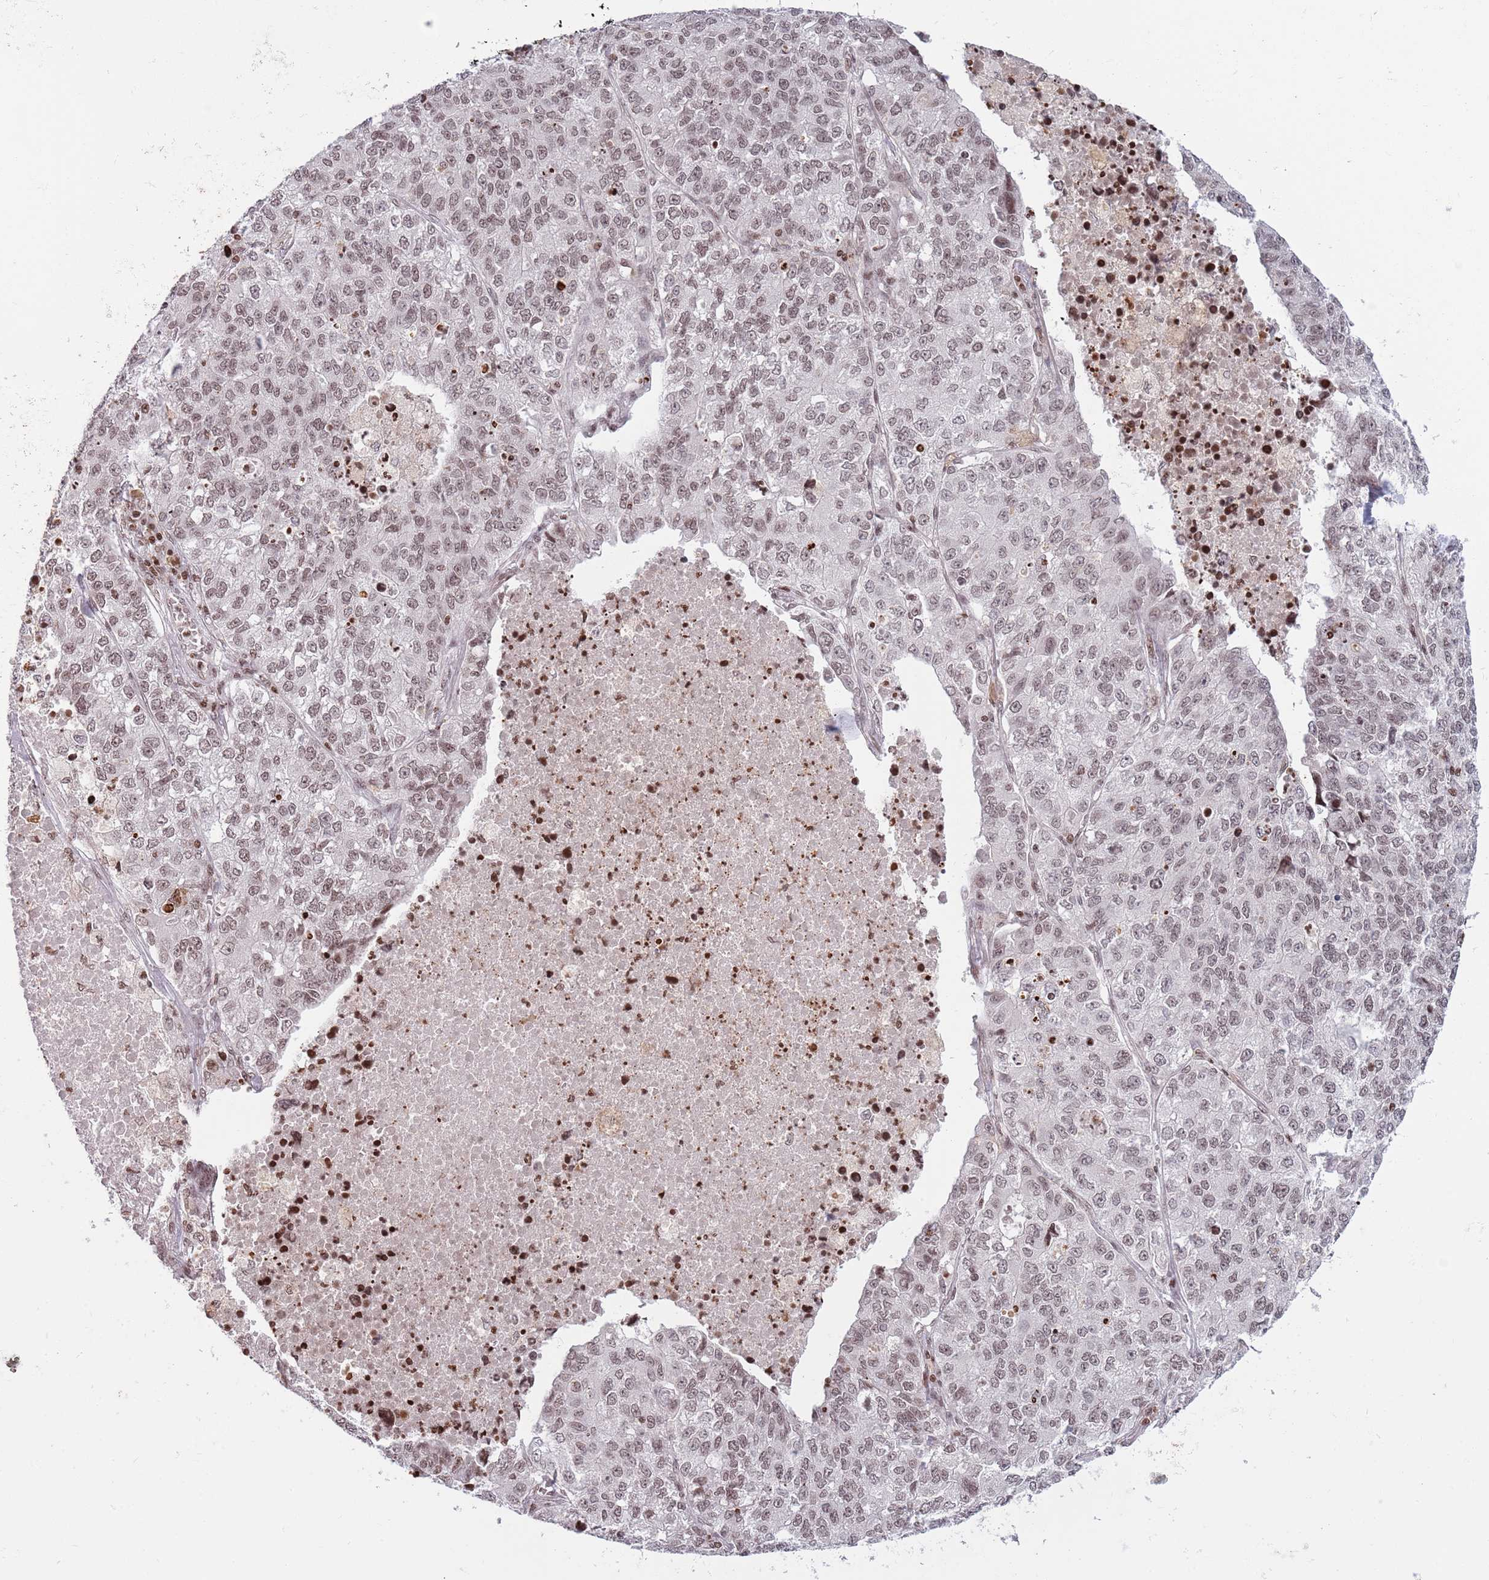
{"staining": {"intensity": "moderate", "quantity": ">75%", "location": "nuclear"}, "tissue": "lung cancer", "cell_type": "Tumor cells", "image_type": "cancer", "snomed": [{"axis": "morphology", "description": "Adenocarcinoma, NOS"}, {"axis": "topography", "description": "Lung"}], "caption": "Moderate nuclear protein staining is identified in about >75% of tumor cells in lung cancer.", "gene": "SH3RF3", "patient": {"sex": "male", "age": 49}}